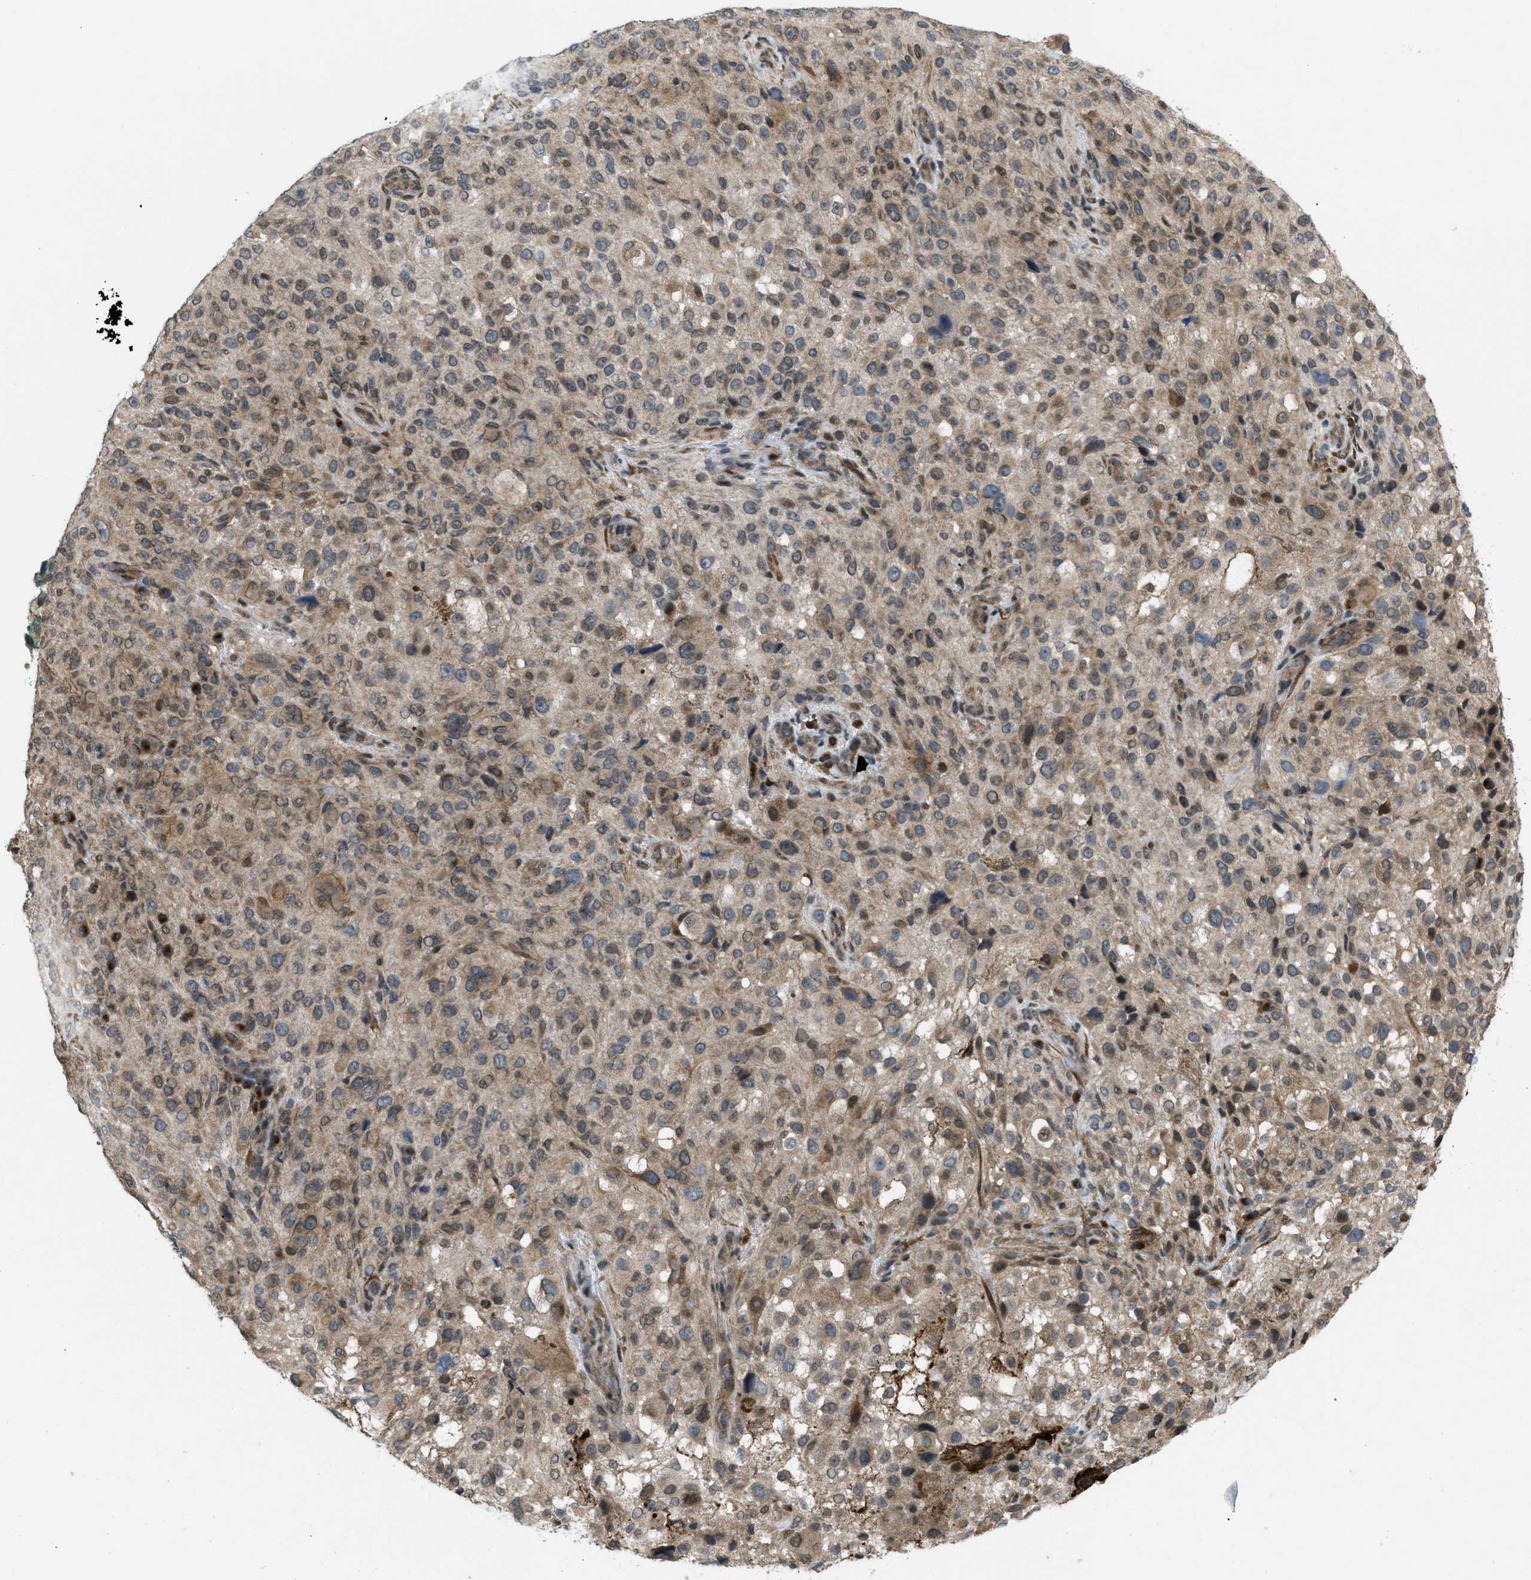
{"staining": {"intensity": "weak", "quantity": ">75%", "location": "cytoplasmic/membranous"}, "tissue": "melanoma", "cell_type": "Tumor cells", "image_type": "cancer", "snomed": [{"axis": "morphology", "description": "Necrosis, NOS"}, {"axis": "morphology", "description": "Malignant melanoma, NOS"}, {"axis": "topography", "description": "Skin"}], "caption": "Protein expression analysis of human malignant melanoma reveals weak cytoplasmic/membranous expression in about >75% of tumor cells.", "gene": "IFNLR1", "patient": {"sex": "female", "age": 87}}